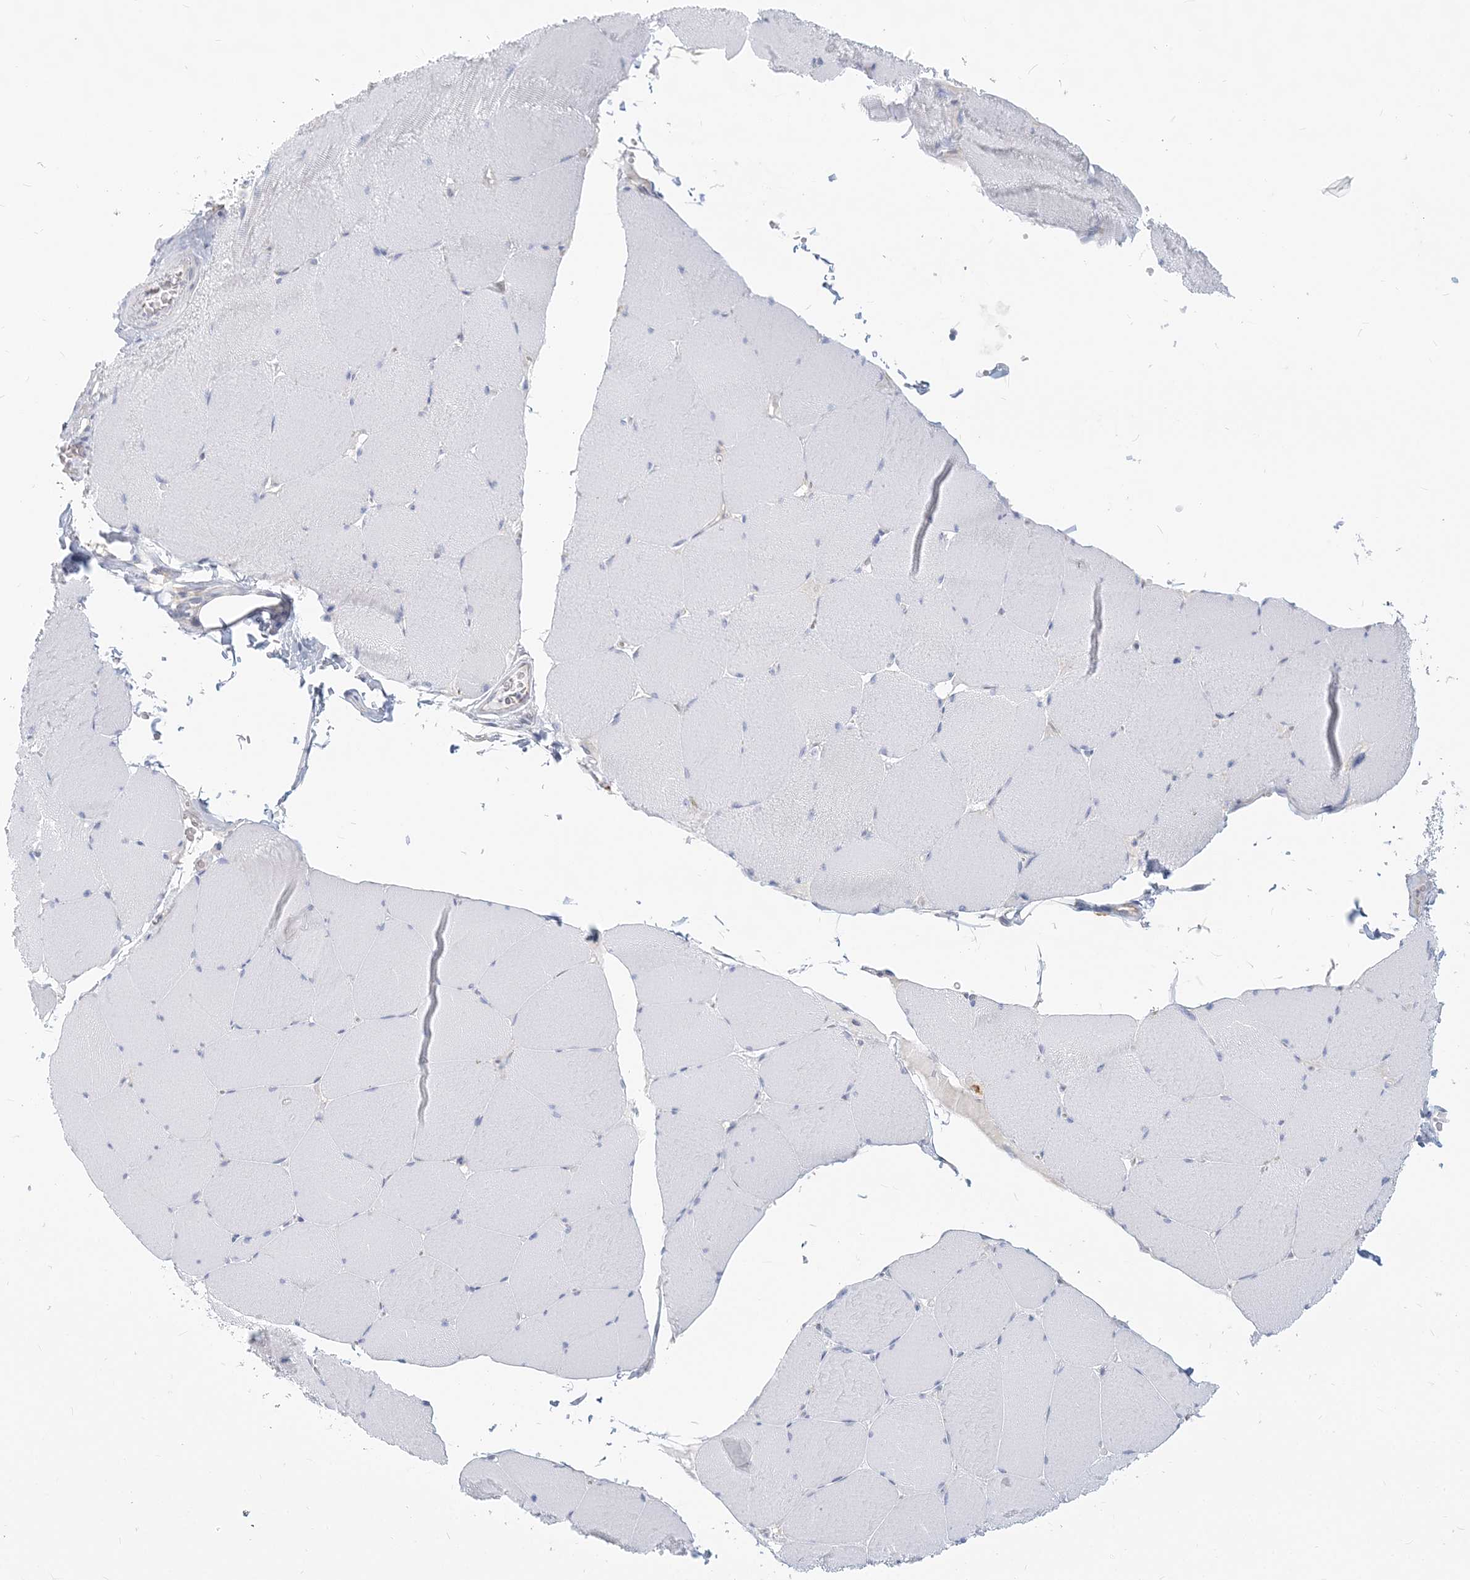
{"staining": {"intensity": "negative", "quantity": "none", "location": "none"}, "tissue": "skeletal muscle", "cell_type": "Myocytes", "image_type": "normal", "snomed": [{"axis": "morphology", "description": "Normal tissue, NOS"}, {"axis": "topography", "description": "Skeletal muscle"}, {"axis": "topography", "description": "Head-Neck"}], "caption": "An image of human skeletal muscle is negative for staining in myocytes.", "gene": "GMPPA", "patient": {"sex": "male", "age": 66}}